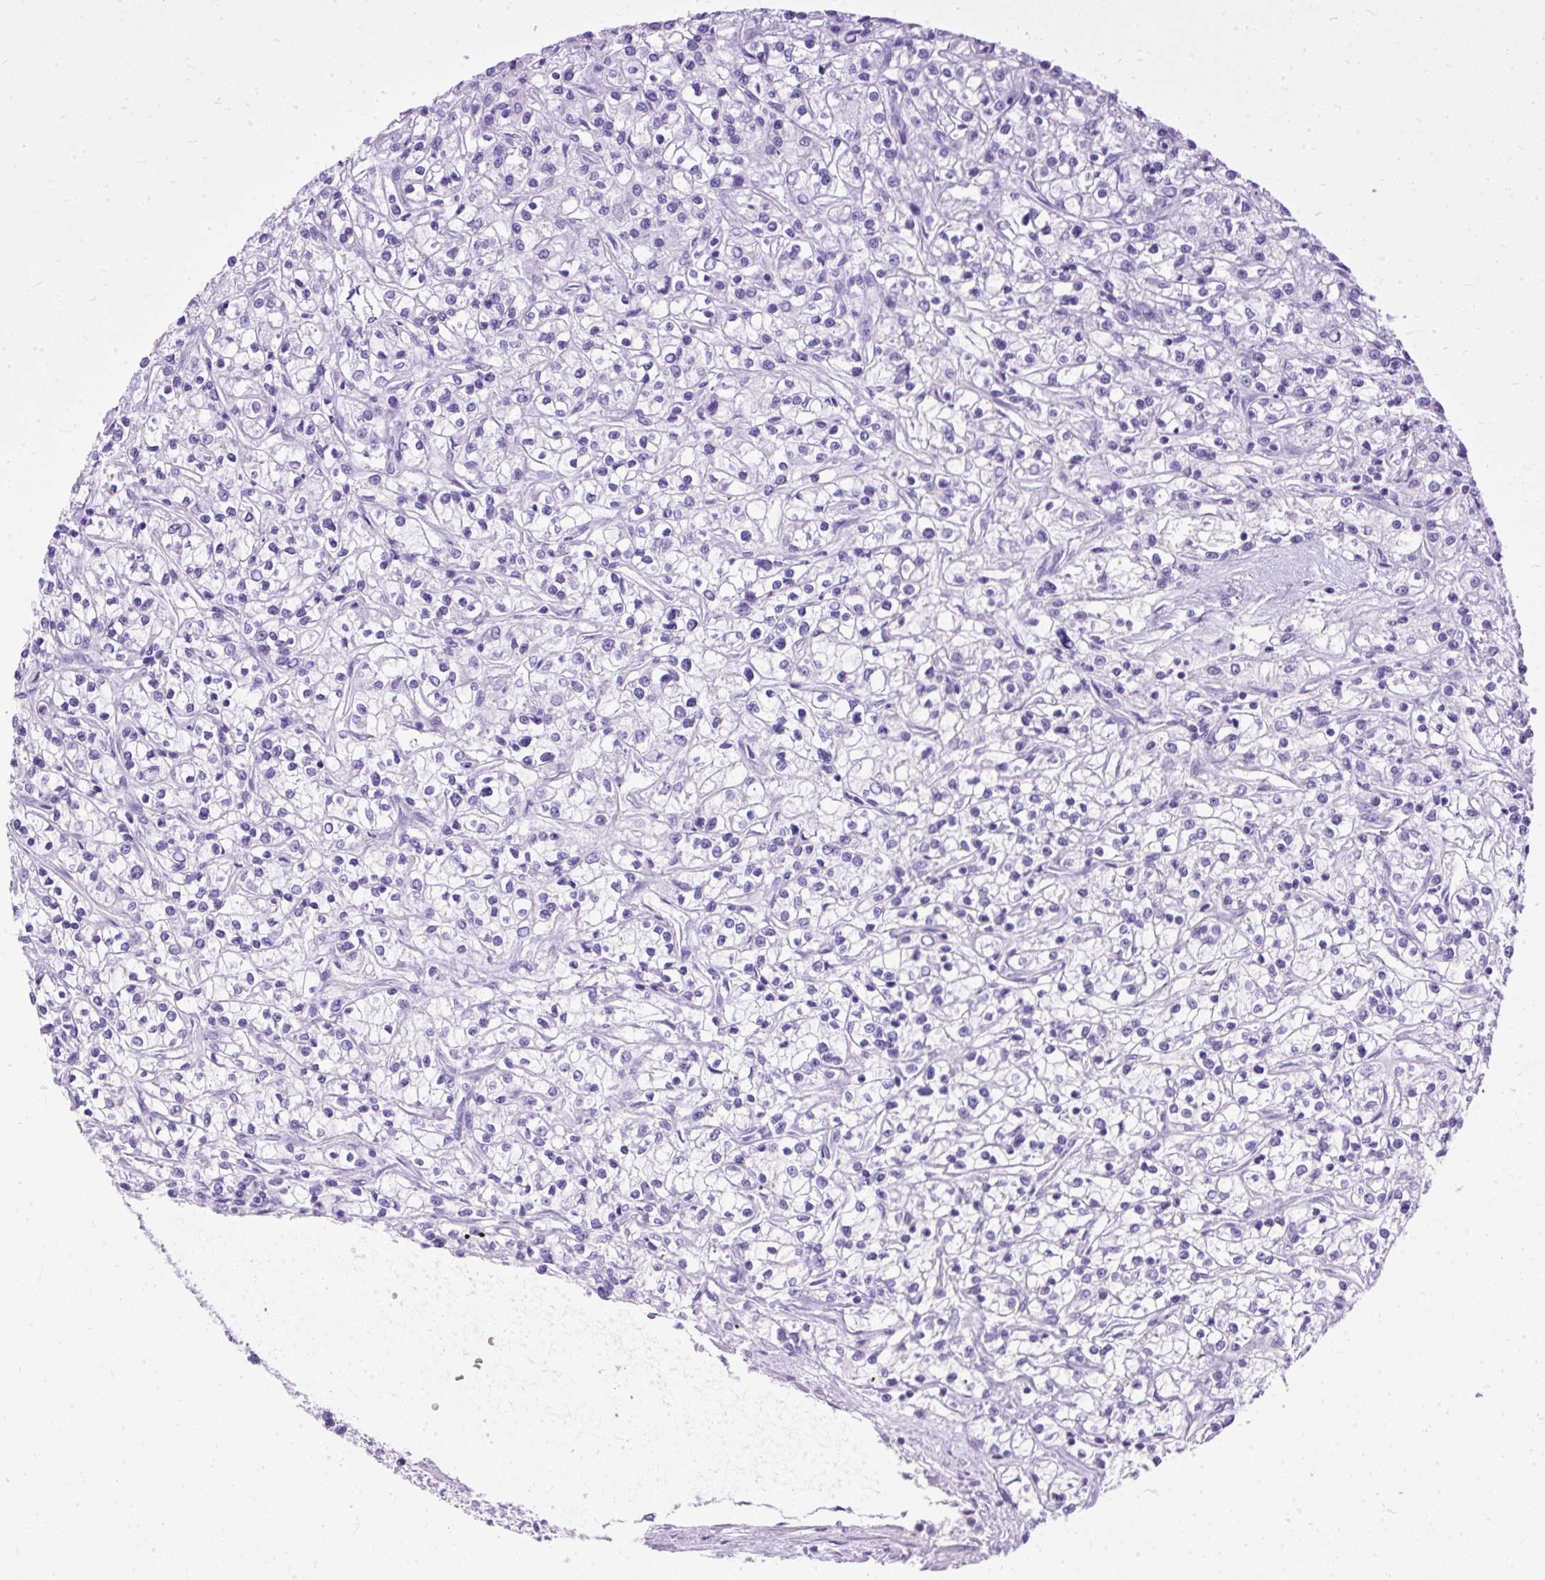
{"staining": {"intensity": "negative", "quantity": "none", "location": "none"}, "tissue": "renal cancer", "cell_type": "Tumor cells", "image_type": "cancer", "snomed": [{"axis": "morphology", "description": "Adenocarcinoma, NOS"}, {"axis": "topography", "description": "Kidney"}], "caption": "This is a micrograph of immunohistochemistry (IHC) staining of adenocarcinoma (renal), which shows no expression in tumor cells.", "gene": "PVALB", "patient": {"sex": "female", "age": 59}}